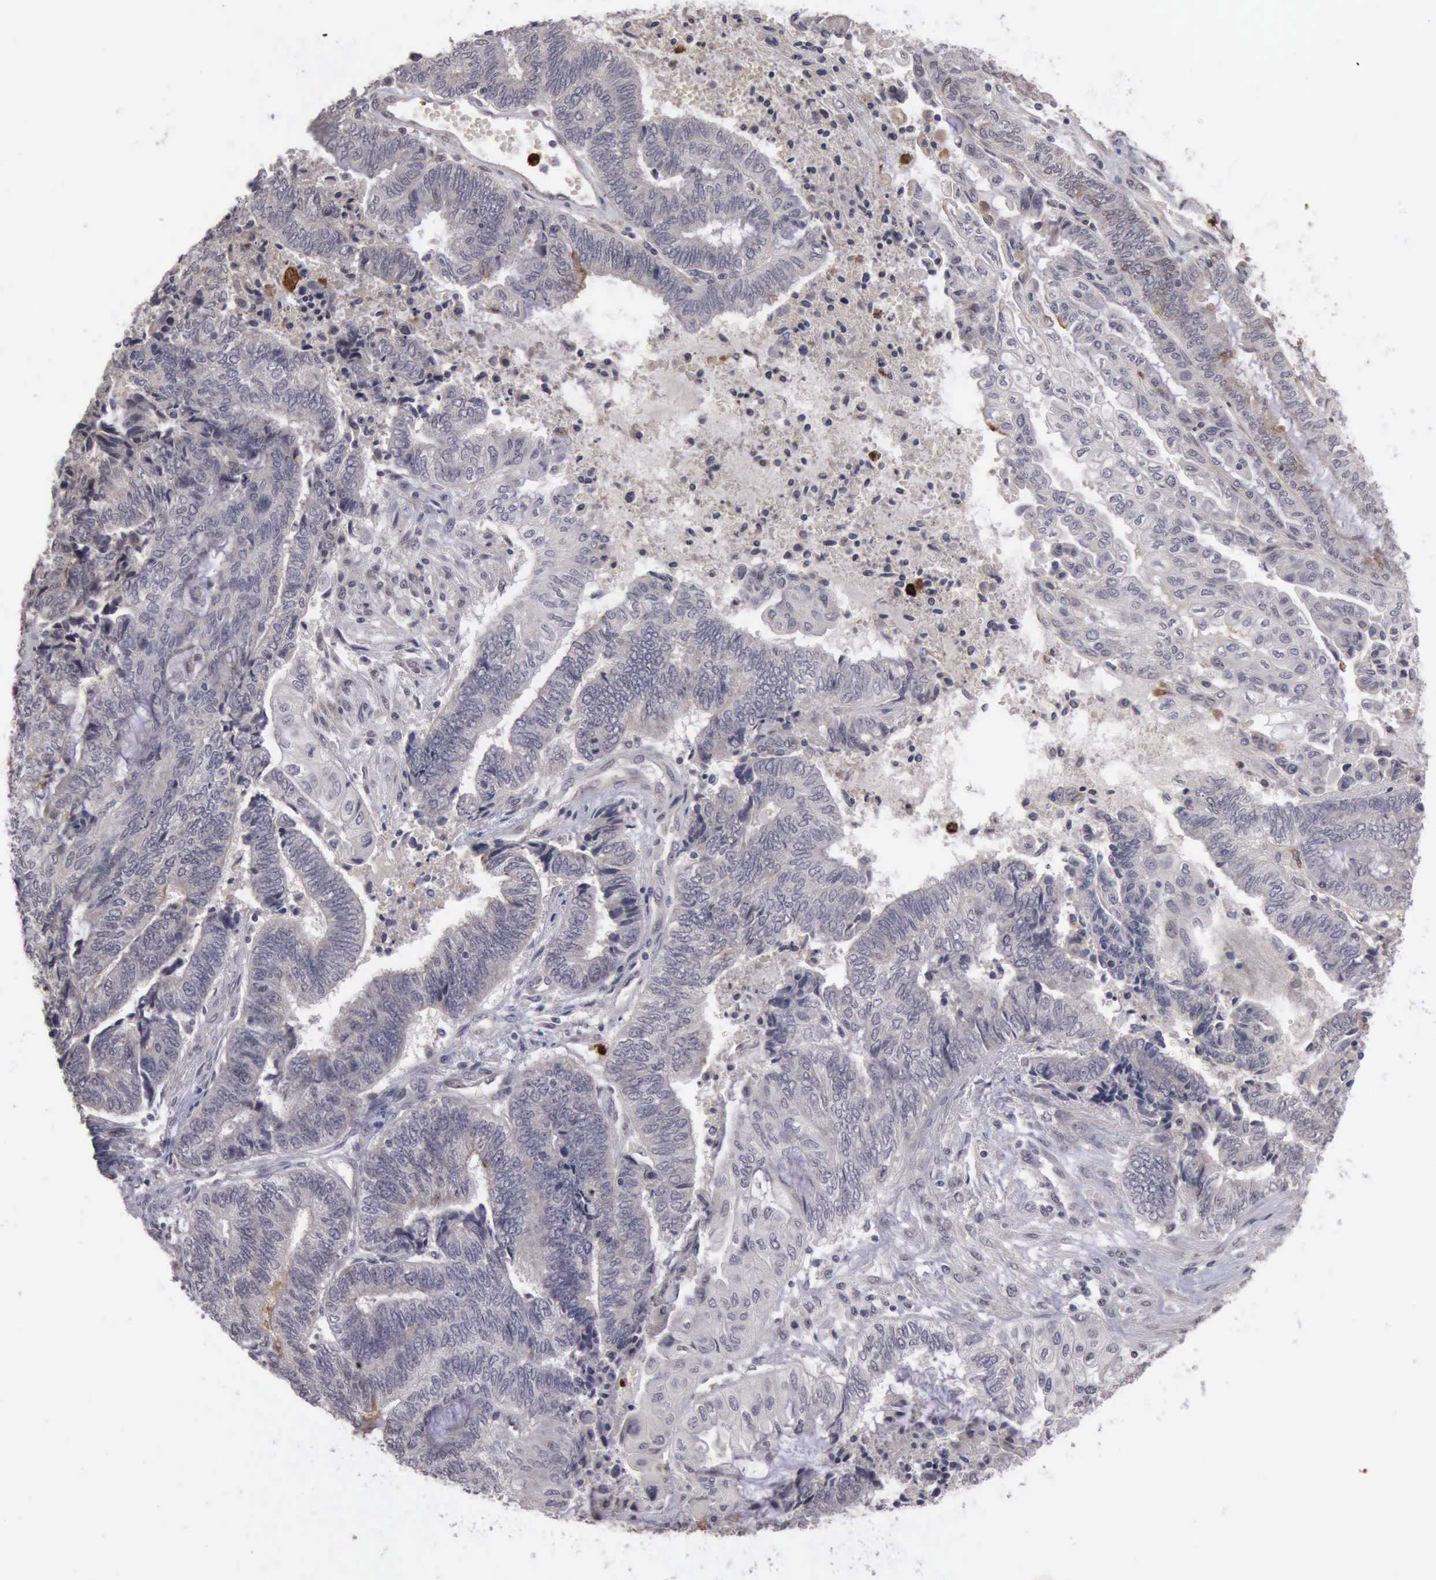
{"staining": {"intensity": "negative", "quantity": "none", "location": "none"}, "tissue": "endometrial cancer", "cell_type": "Tumor cells", "image_type": "cancer", "snomed": [{"axis": "morphology", "description": "Adenocarcinoma, NOS"}, {"axis": "topography", "description": "Uterus"}, {"axis": "topography", "description": "Endometrium"}], "caption": "This is a image of immunohistochemistry staining of endometrial cancer (adenocarcinoma), which shows no positivity in tumor cells.", "gene": "MMP9", "patient": {"sex": "female", "age": 70}}